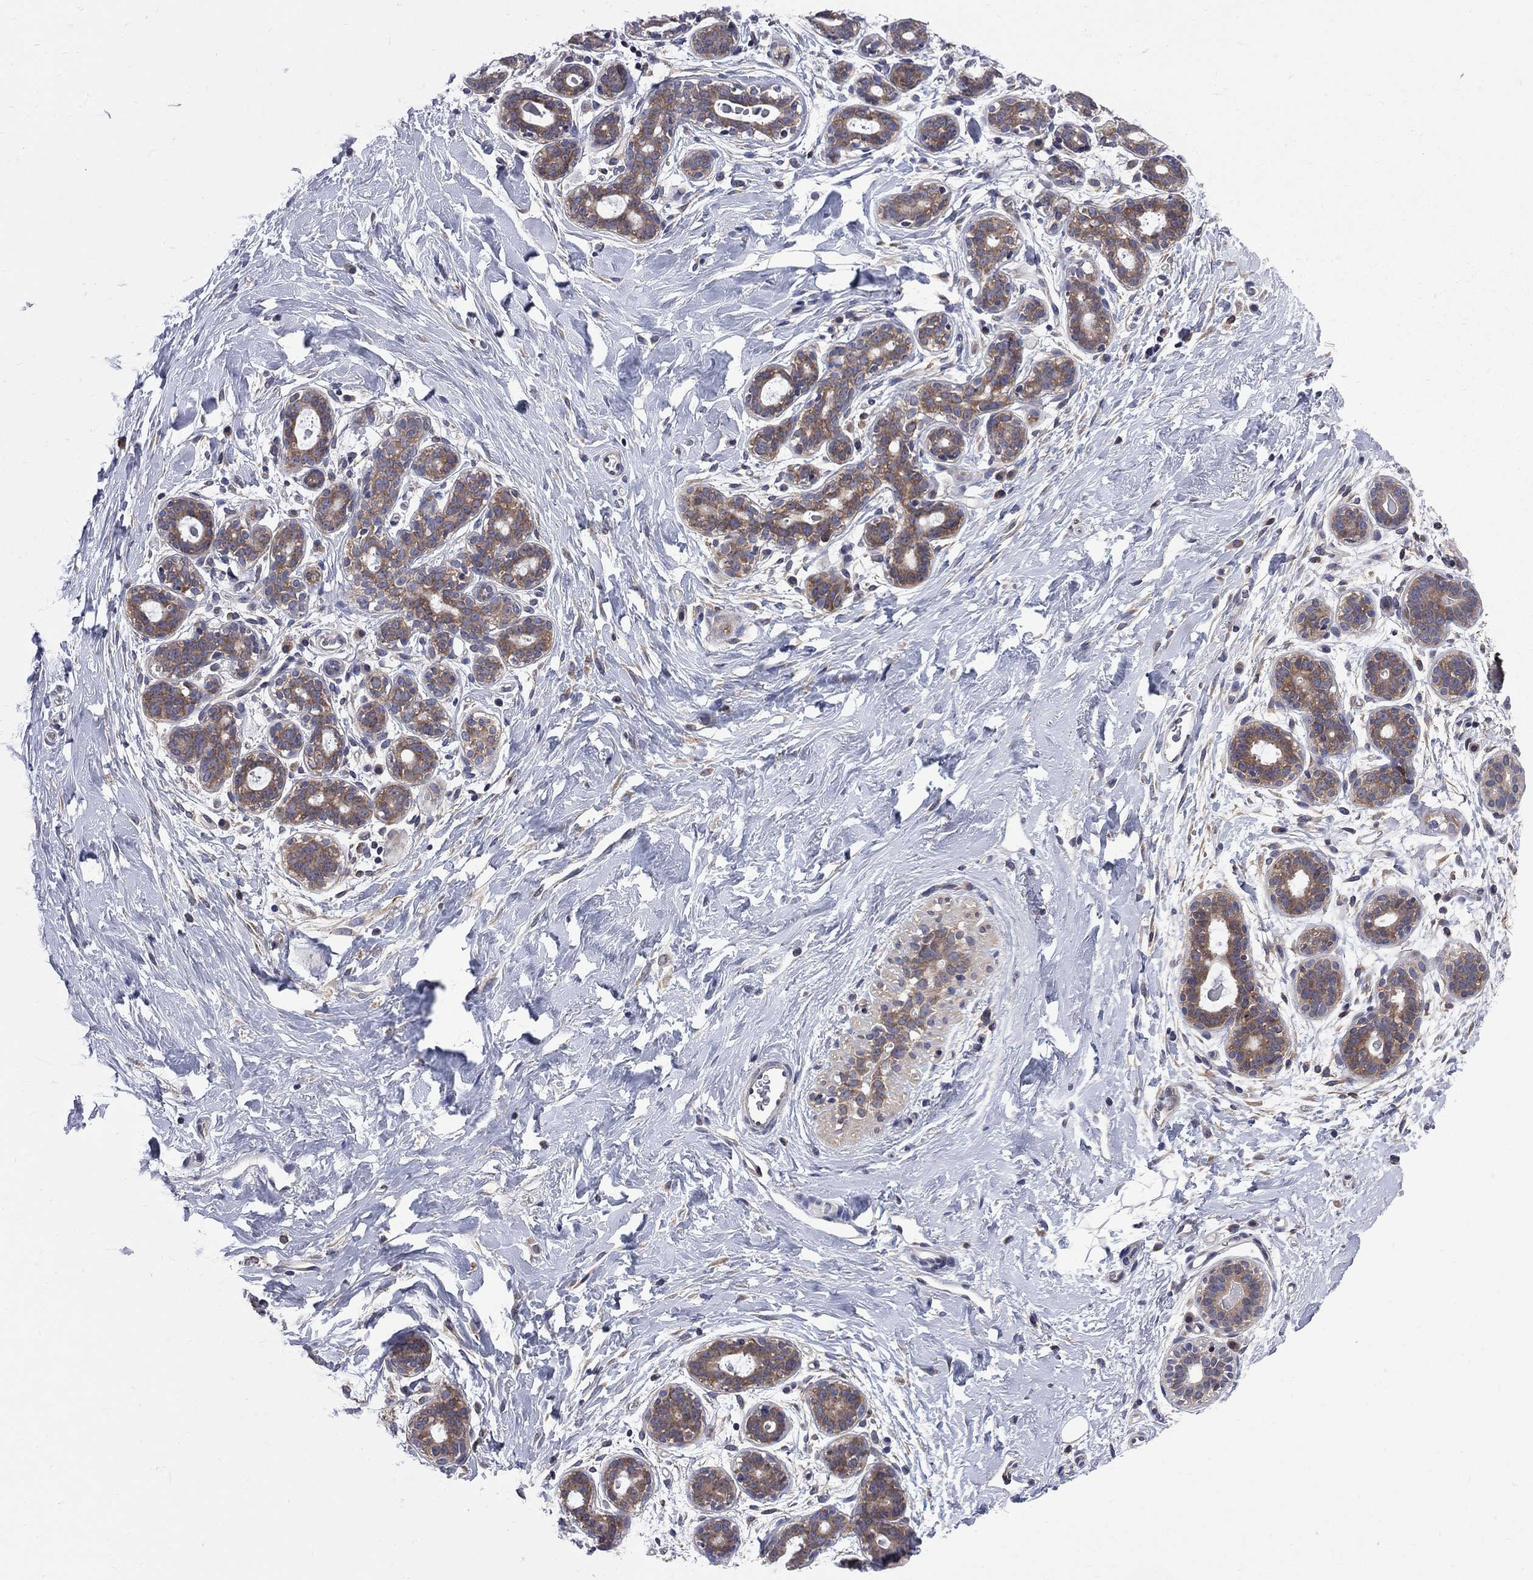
{"staining": {"intensity": "negative", "quantity": "none", "location": "none"}, "tissue": "breast", "cell_type": "Adipocytes", "image_type": "normal", "snomed": [{"axis": "morphology", "description": "Normal tissue, NOS"}, {"axis": "topography", "description": "Breast"}], "caption": "Immunohistochemistry (IHC) photomicrograph of unremarkable breast: breast stained with DAB reveals no significant protein expression in adipocytes.", "gene": "CNOT11", "patient": {"sex": "female", "age": 43}}